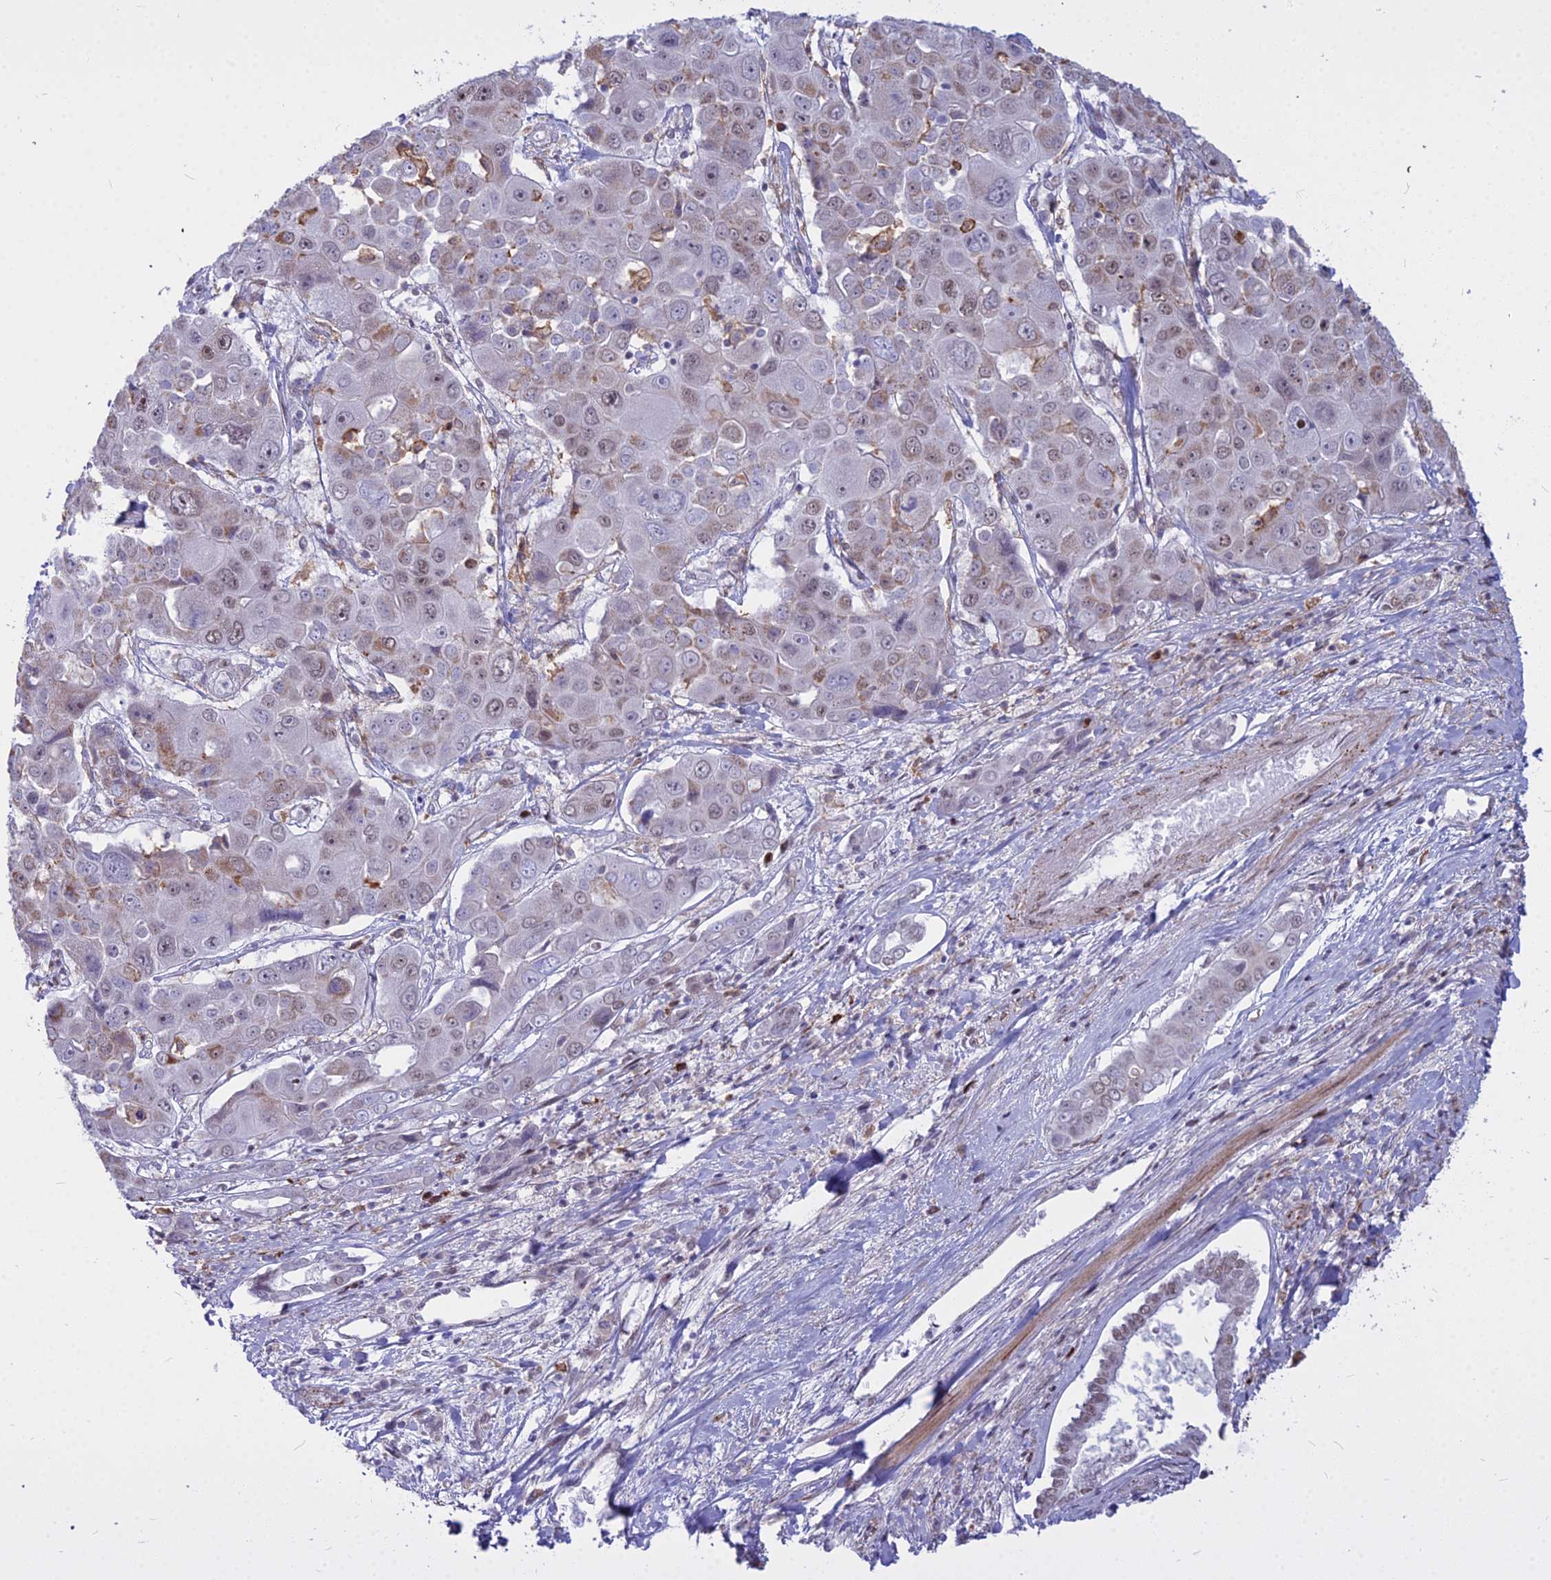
{"staining": {"intensity": "weak", "quantity": "25%-75%", "location": "nuclear"}, "tissue": "liver cancer", "cell_type": "Tumor cells", "image_type": "cancer", "snomed": [{"axis": "morphology", "description": "Cholangiocarcinoma"}, {"axis": "topography", "description": "Liver"}], "caption": "Immunohistochemical staining of human cholangiocarcinoma (liver) shows weak nuclear protein staining in approximately 25%-75% of tumor cells.", "gene": "ALG10", "patient": {"sex": "male", "age": 67}}